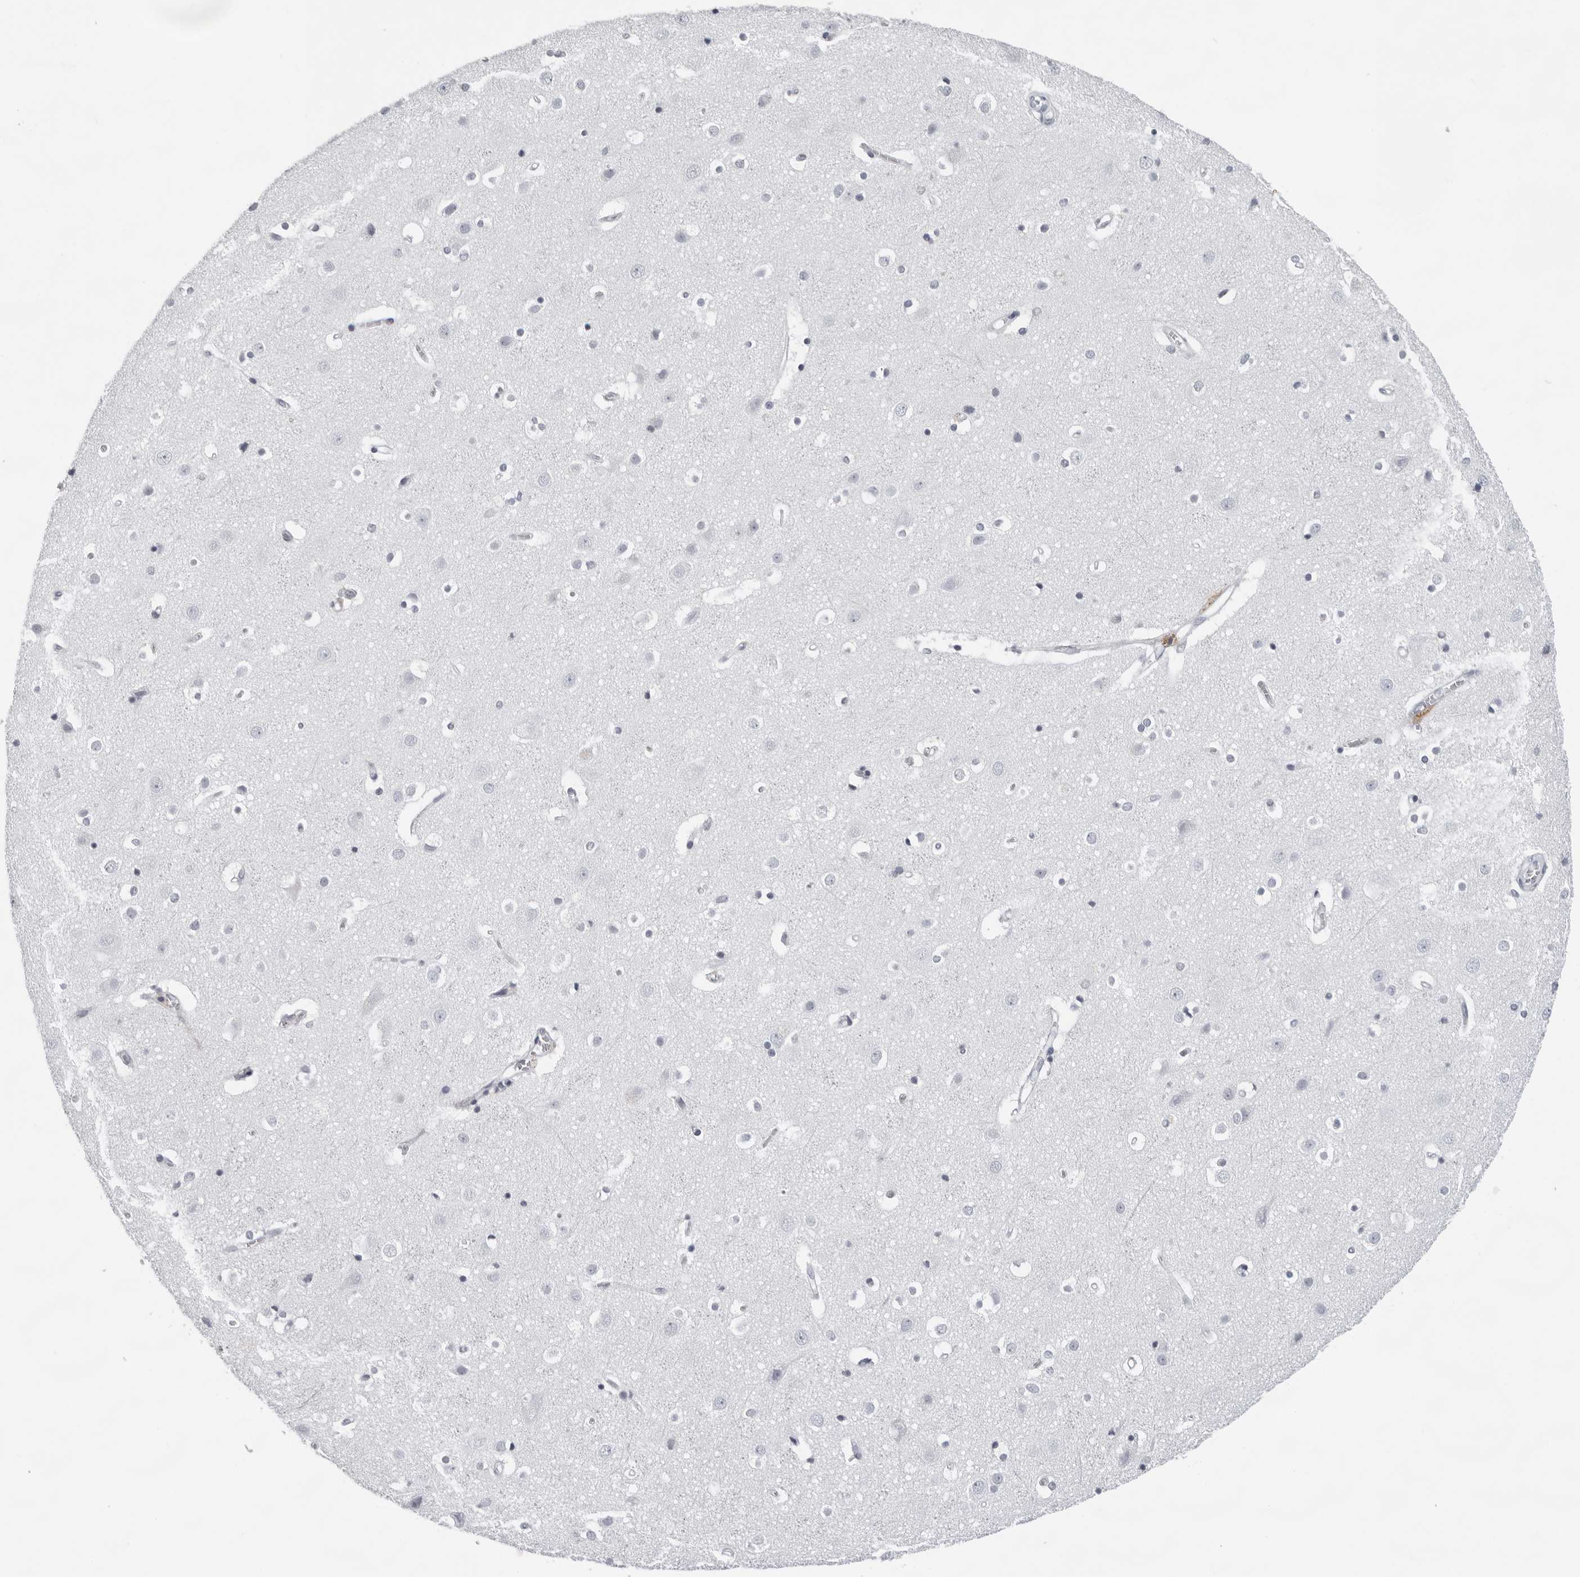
{"staining": {"intensity": "negative", "quantity": "none", "location": "none"}, "tissue": "cerebral cortex", "cell_type": "Endothelial cells", "image_type": "normal", "snomed": [{"axis": "morphology", "description": "Normal tissue, NOS"}, {"axis": "topography", "description": "Cerebral cortex"}], "caption": "Endothelial cells show no significant protein expression in benign cerebral cortex. The staining is performed using DAB (3,3'-diaminobenzidine) brown chromogen with nuclei counter-stained in using hematoxylin.", "gene": "CCDC28B", "patient": {"sex": "male", "age": 54}}